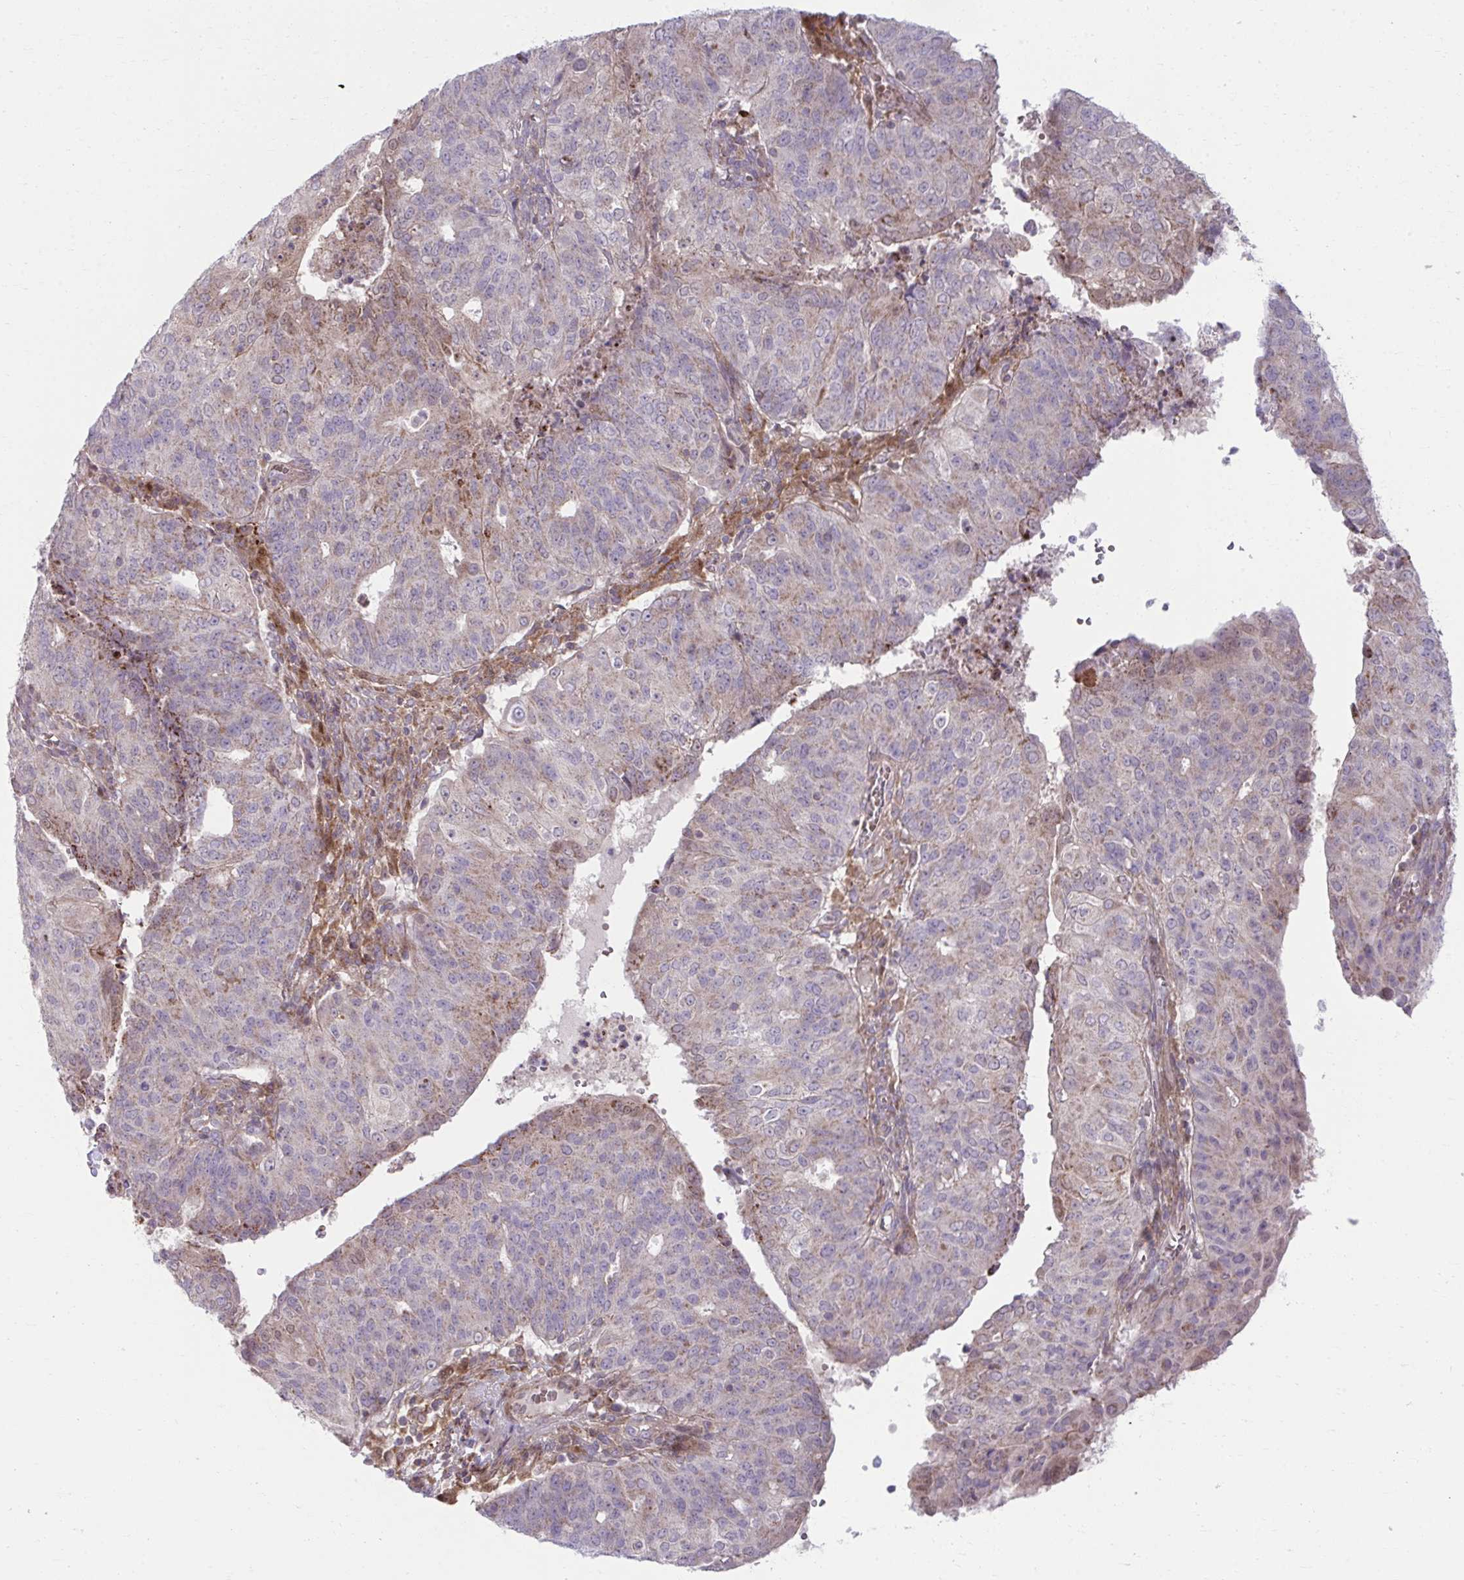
{"staining": {"intensity": "weak", "quantity": "<25%", "location": "cytoplasmic/membranous"}, "tissue": "endometrial cancer", "cell_type": "Tumor cells", "image_type": "cancer", "snomed": [{"axis": "morphology", "description": "Adenocarcinoma, NOS"}, {"axis": "topography", "description": "Endometrium"}], "caption": "The image demonstrates no staining of tumor cells in adenocarcinoma (endometrial).", "gene": "C16orf54", "patient": {"sex": "female", "age": 82}}